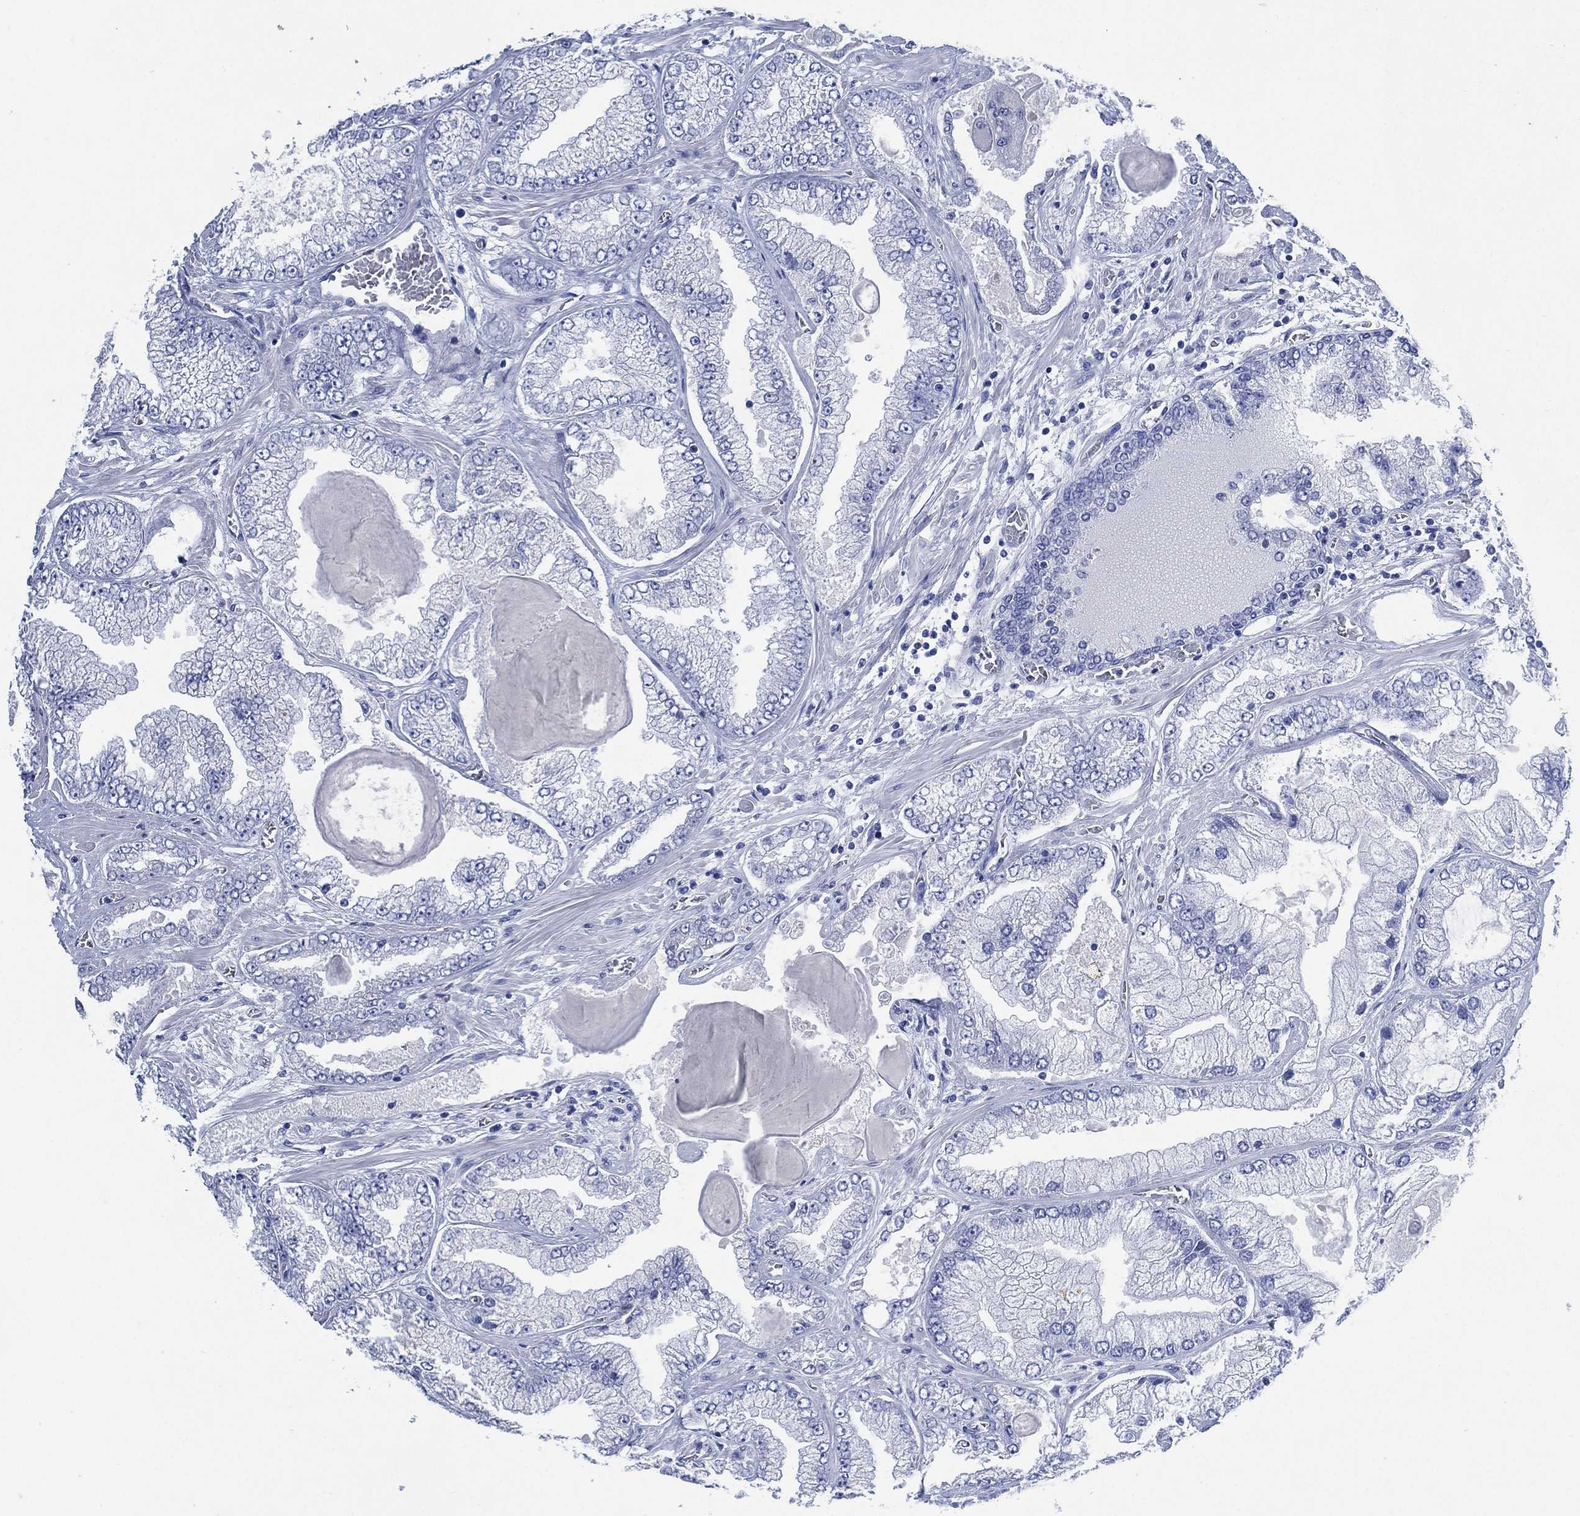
{"staining": {"intensity": "negative", "quantity": "none", "location": "none"}, "tissue": "prostate cancer", "cell_type": "Tumor cells", "image_type": "cancer", "snomed": [{"axis": "morphology", "description": "Adenocarcinoma, Low grade"}, {"axis": "topography", "description": "Prostate"}], "caption": "The immunohistochemistry image has no significant expression in tumor cells of prostate low-grade adenocarcinoma tissue.", "gene": "SIGLECL1", "patient": {"sex": "male", "age": 57}}